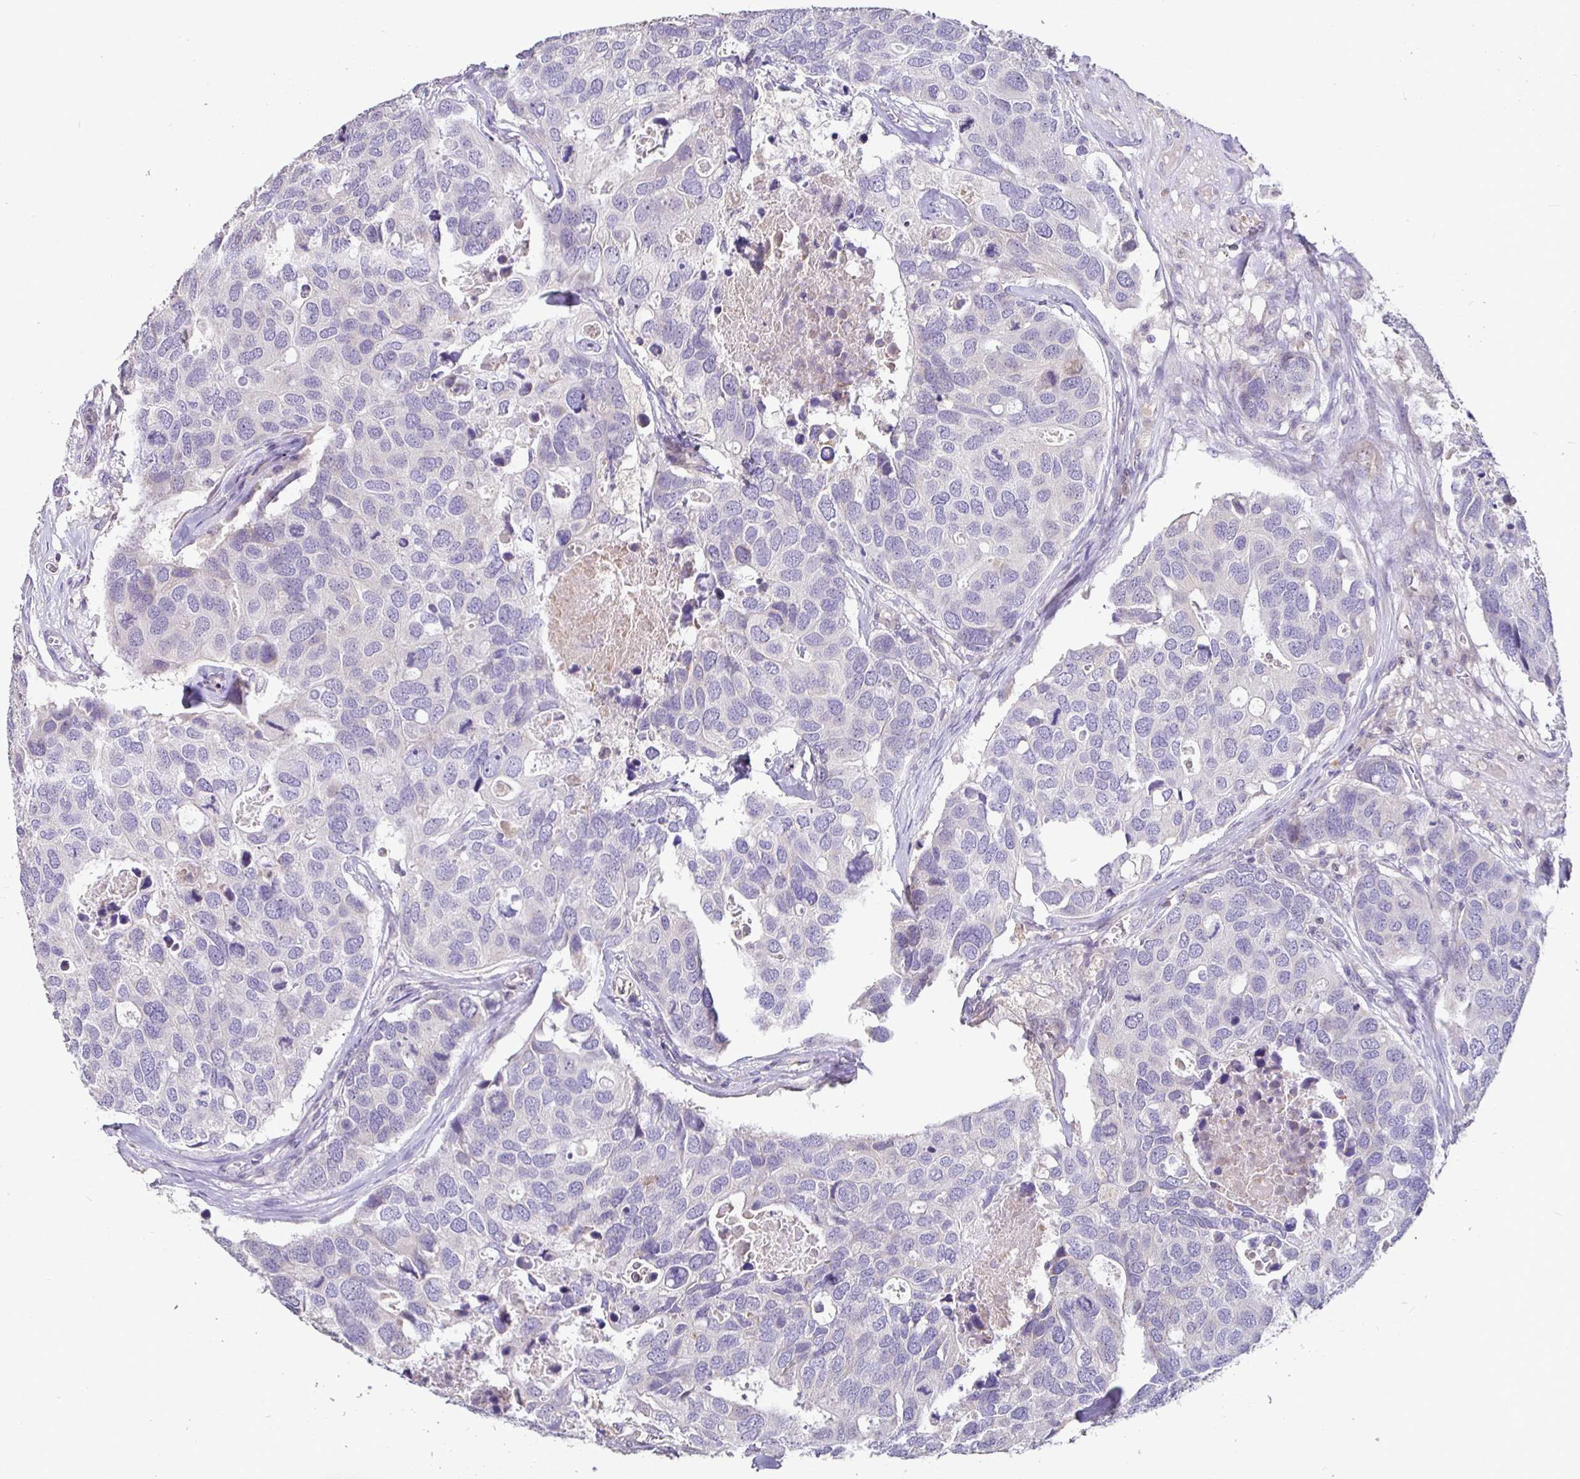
{"staining": {"intensity": "negative", "quantity": "none", "location": "none"}, "tissue": "breast cancer", "cell_type": "Tumor cells", "image_type": "cancer", "snomed": [{"axis": "morphology", "description": "Duct carcinoma"}, {"axis": "topography", "description": "Breast"}], "caption": "Human invasive ductal carcinoma (breast) stained for a protein using immunohistochemistry exhibits no staining in tumor cells.", "gene": "SHISA4", "patient": {"sex": "female", "age": 83}}